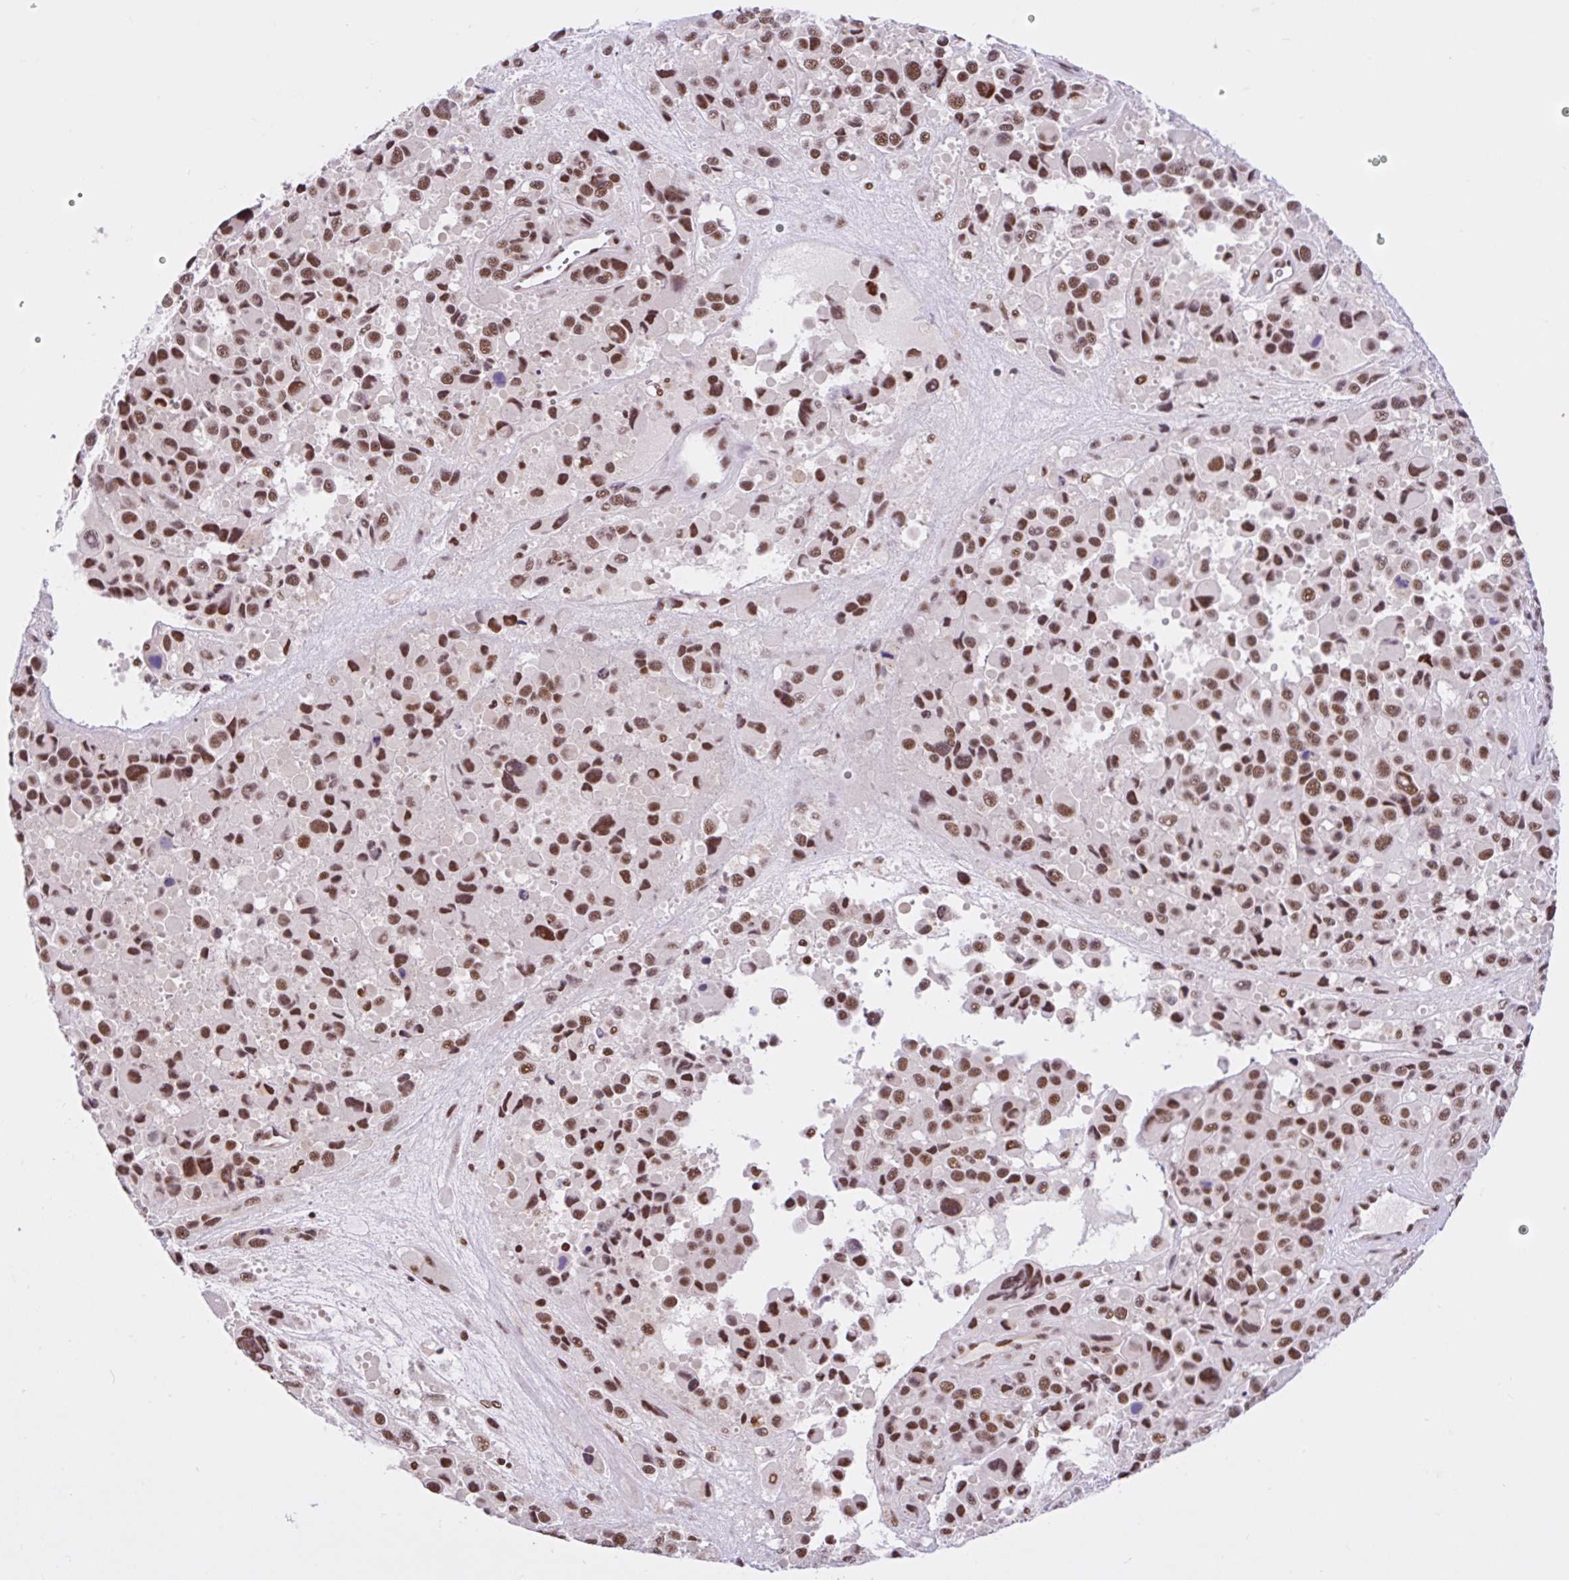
{"staining": {"intensity": "moderate", "quantity": ">75%", "location": "nuclear"}, "tissue": "melanoma", "cell_type": "Tumor cells", "image_type": "cancer", "snomed": [{"axis": "morphology", "description": "Malignant melanoma, Metastatic site"}, {"axis": "topography", "description": "Lymph node"}], "caption": "Malignant melanoma (metastatic site) stained for a protein (brown) displays moderate nuclear positive staining in about >75% of tumor cells.", "gene": "CCDC12", "patient": {"sex": "female", "age": 65}}